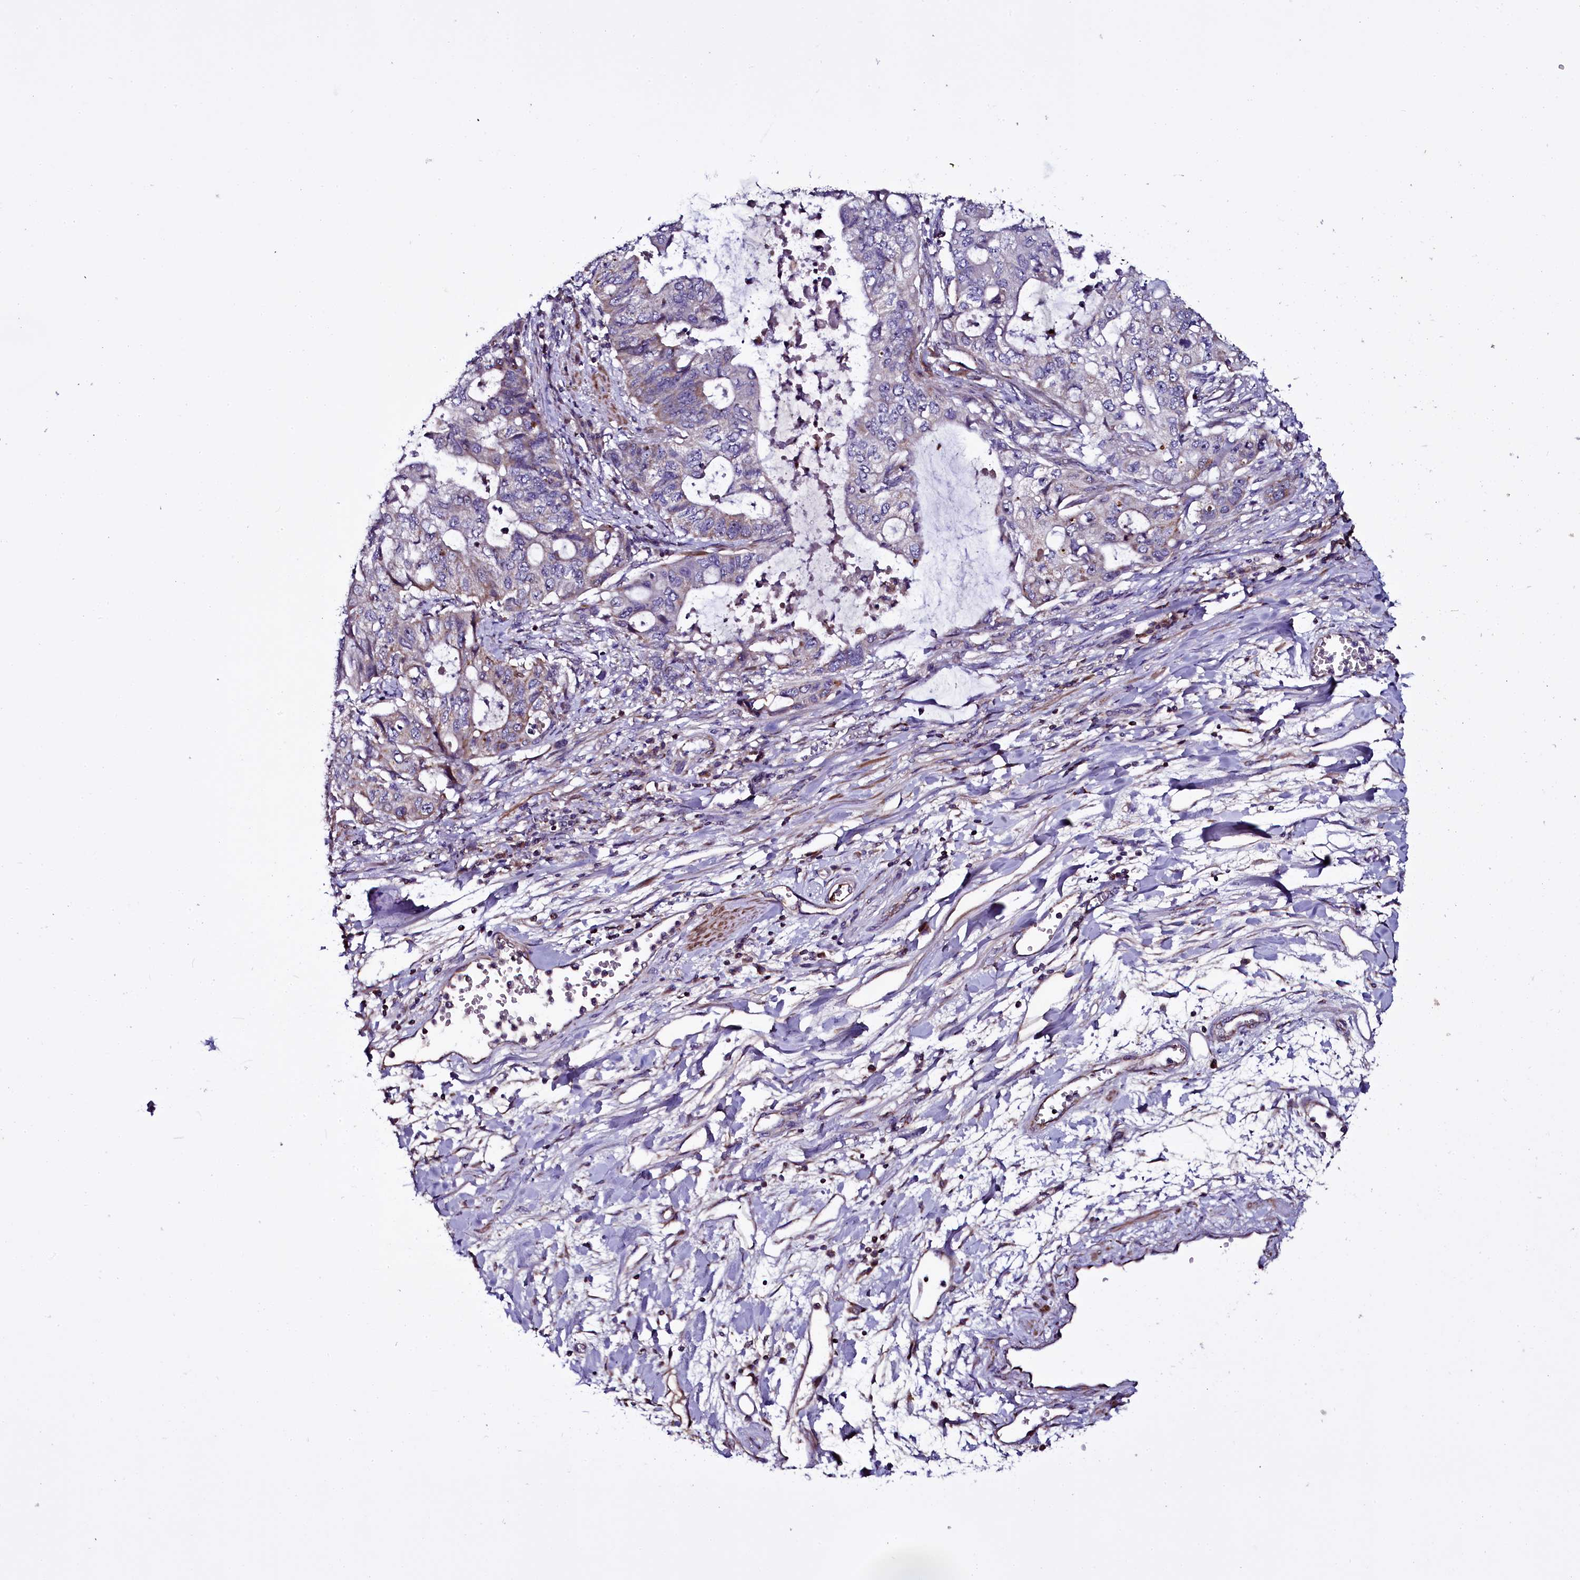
{"staining": {"intensity": "weak", "quantity": "<25%", "location": "cytoplasmic/membranous"}, "tissue": "stomach cancer", "cell_type": "Tumor cells", "image_type": "cancer", "snomed": [{"axis": "morphology", "description": "Adenocarcinoma, NOS"}, {"axis": "topography", "description": "Stomach, upper"}], "caption": "This is an IHC micrograph of human stomach cancer (adenocarcinoma). There is no staining in tumor cells.", "gene": "NAA80", "patient": {"sex": "female", "age": 52}}